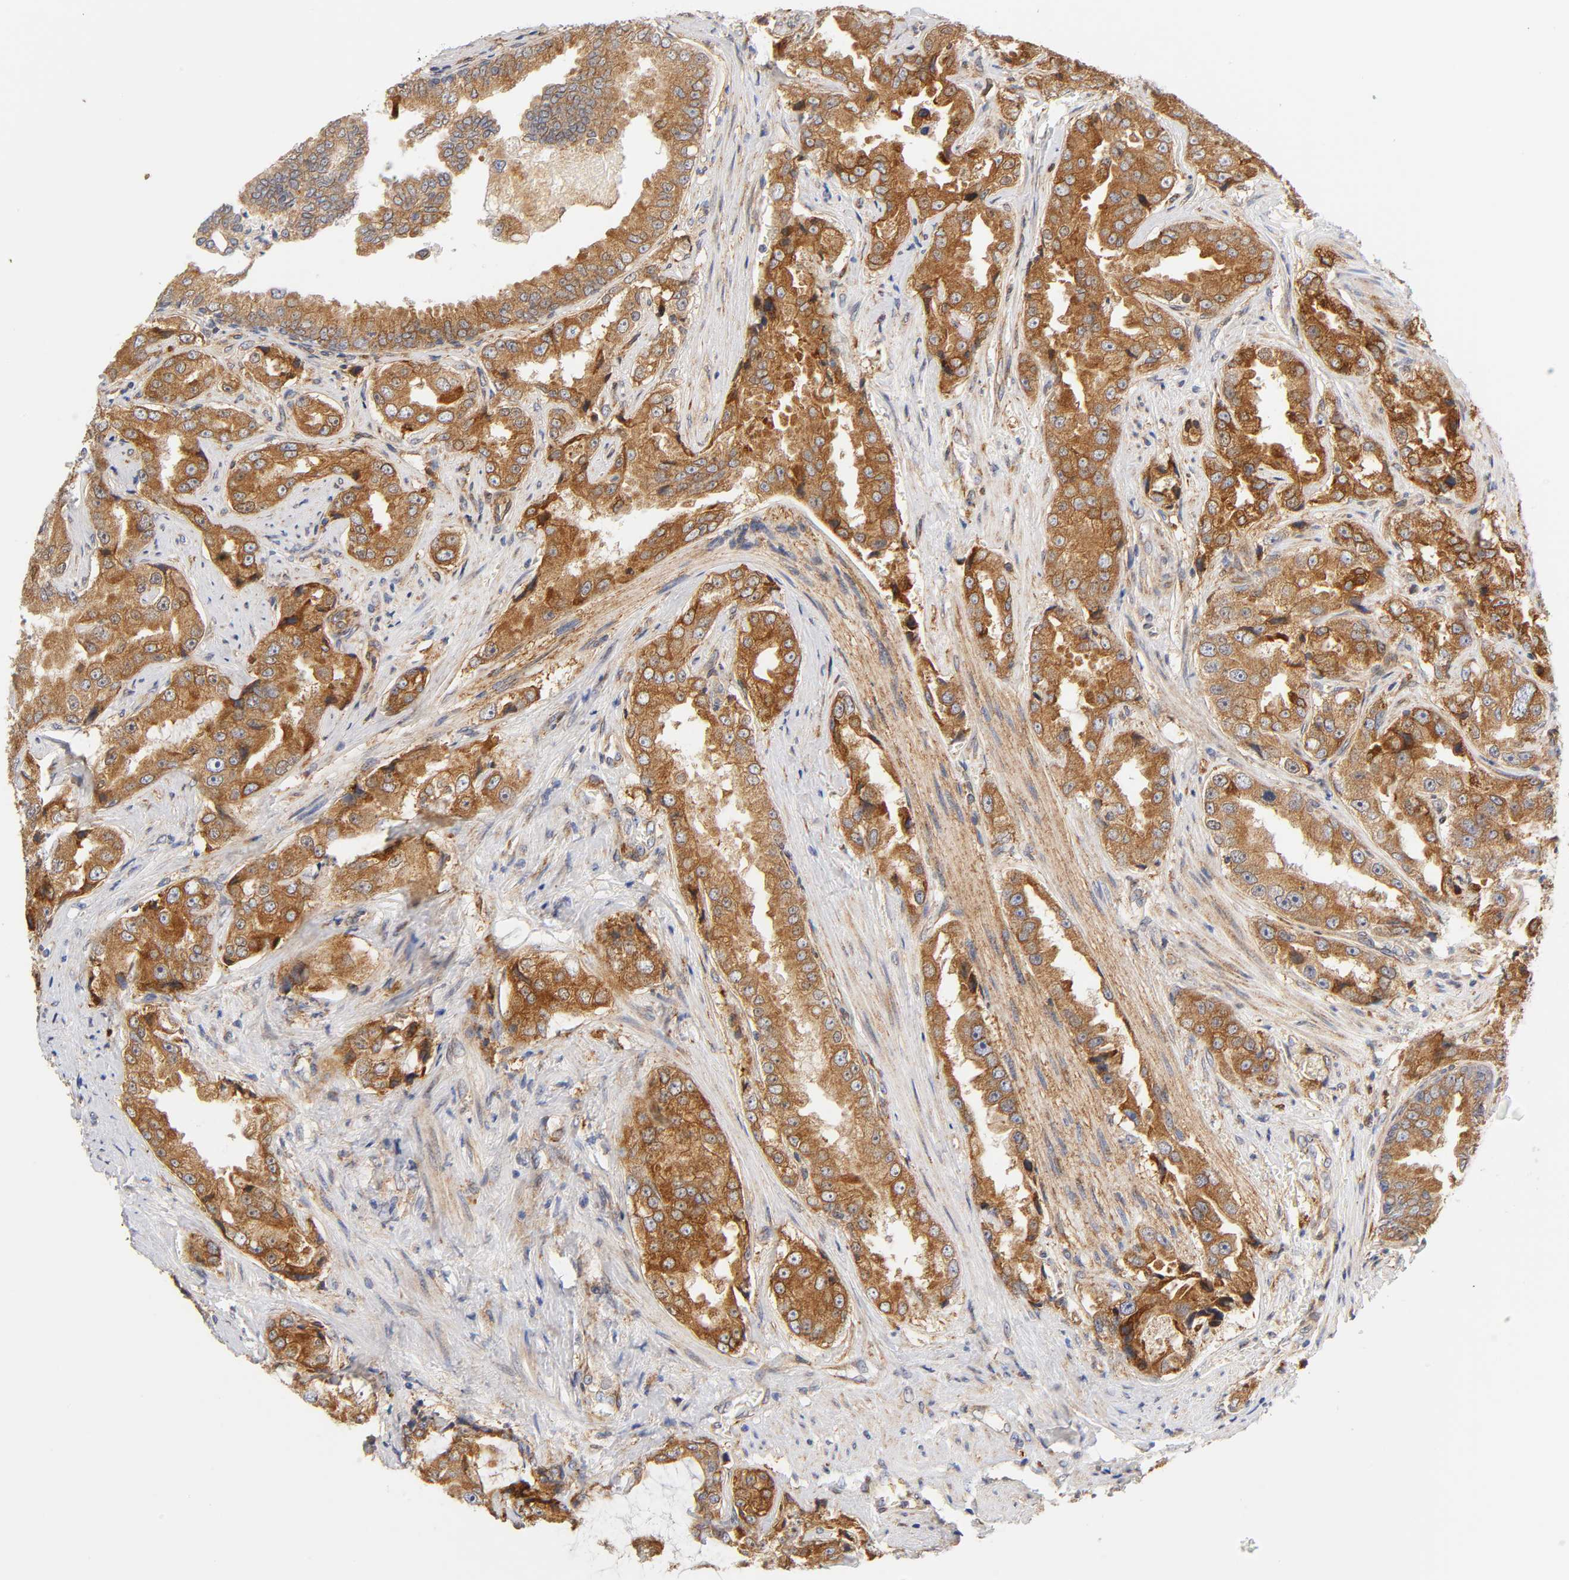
{"staining": {"intensity": "strong", "quantity": ">75%", "location": "cytoplasmic/membranous"}, "tissue": "prostate cancer", "cell_type": "Tumor cells", "image_type": "cancer", "snomed": [{"axis": "morphology", "description": "Adenocarcinoma, High grade"}, {"axis": "topography", "description": "Prostate"}], "caption": "Brown immunohistochemical staining in human prostate cancer shows strong cytoplasmic/membranous expression in about >75% of tumor cells.", "gene": "POR", "patient": {"sex": "male", "age": 73}}